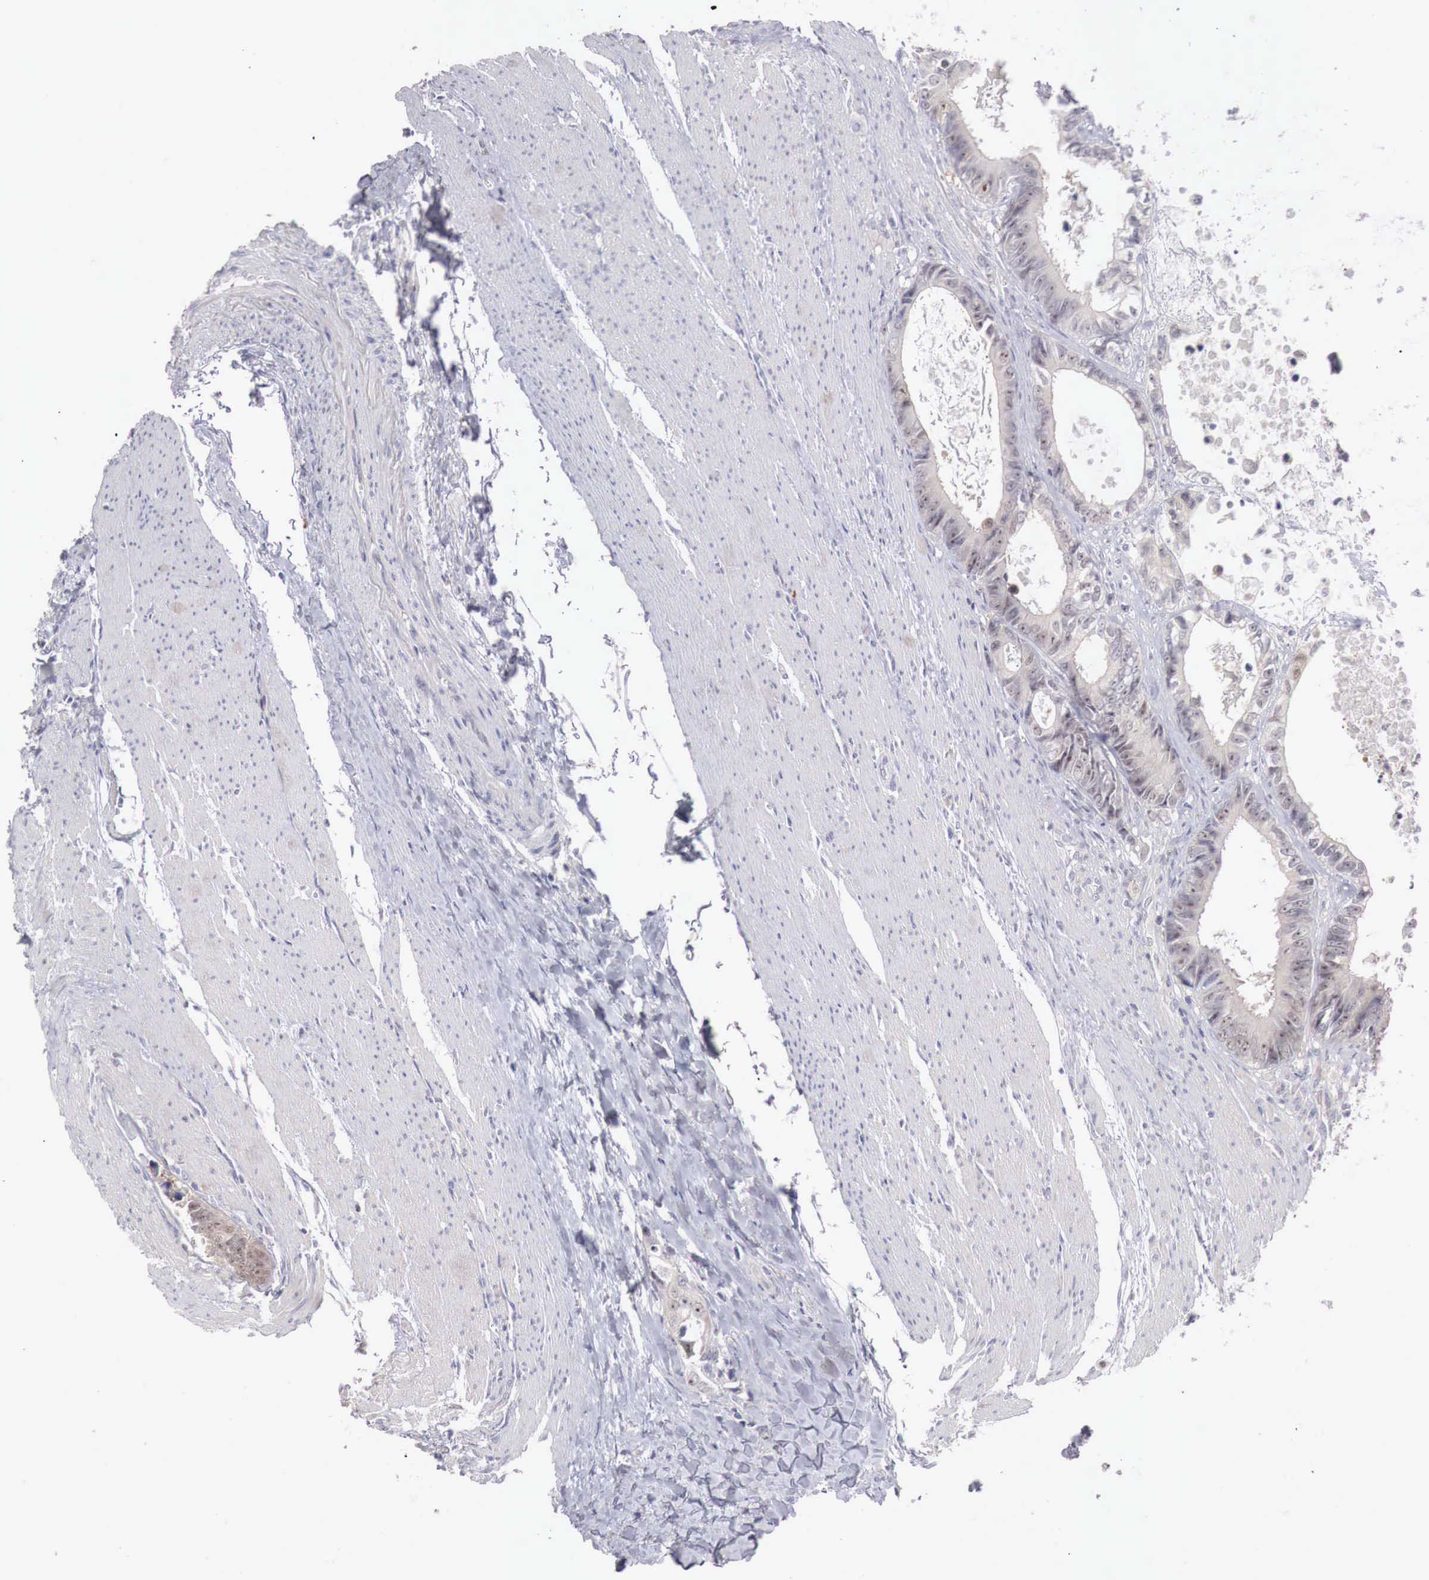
{"staining": {"intensity": "weak", "quantity": "25%-75%", "location": "cytoplasmic/membranous"}, "tissue": "colorectal cancer", "cell_type": "Tumor cells", "image_type": "cancer", "snomed": [{"axis": "morphology", "description": "Adenocarcinoma, NOS"}, {"axis": "topography", "description": "Rectum"}], "caption": "IHC staining of adenocarcinoma (colorectal), which reveals low levels of weak cytoplasmic/membranous expression in about 25%-75% of tumor cells indicating weak cytoplasmic/membranous protein staining. The staining was performed using DAB (brown) for protein detection and nuclei were counterstained in hematoxylin (blue).", "gene": "GATA1", "patient": {"sex": "female", "age": 98}}